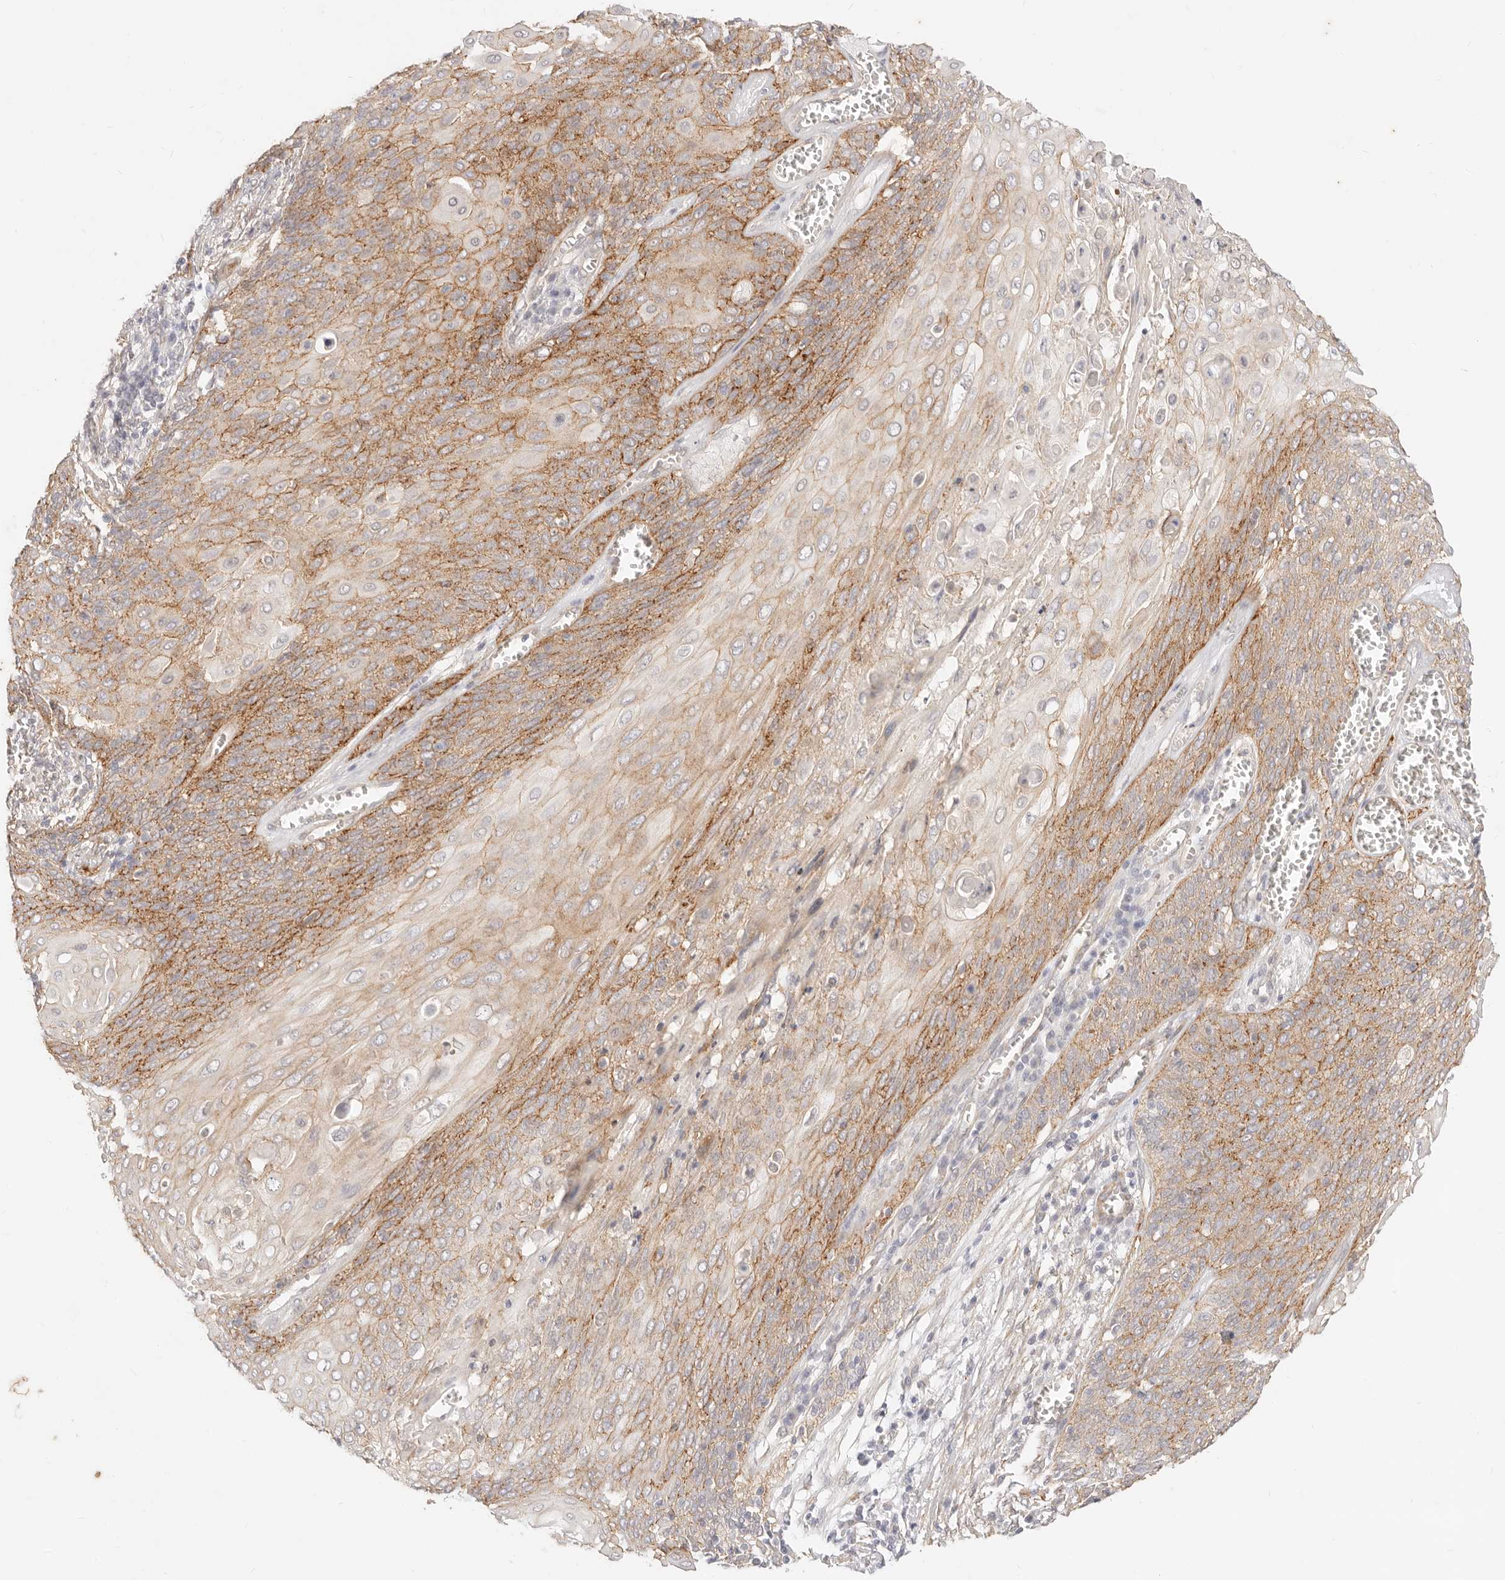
{"staining": {"intensity": "moderate", "quantity": ">75%", "location": "cytoplasmic/membranous"}, "tissue": "cervical cancer", "cell_type": "Tumor cells", "image_type": "cancer", "snomed": [{"axis": "morphology", "description": "Squamous cell carcinoma, NOS"}, {"axis": "topography", "description": "Cervix"}], "caption": "Immunohistochemistry (IHC) histopathology image of neoplastic tissue: human squamous cell carcinoma (cervical) stained using immunohistochemistry reveals medium levels of moderate protein expression localized specifically in the cytoplasmic/membranous of tumor cells, appearing as a cytoplasmic/membranous brown color.", "gene": "UBXN10", "patient": {"sex": "female", "age": 39}}